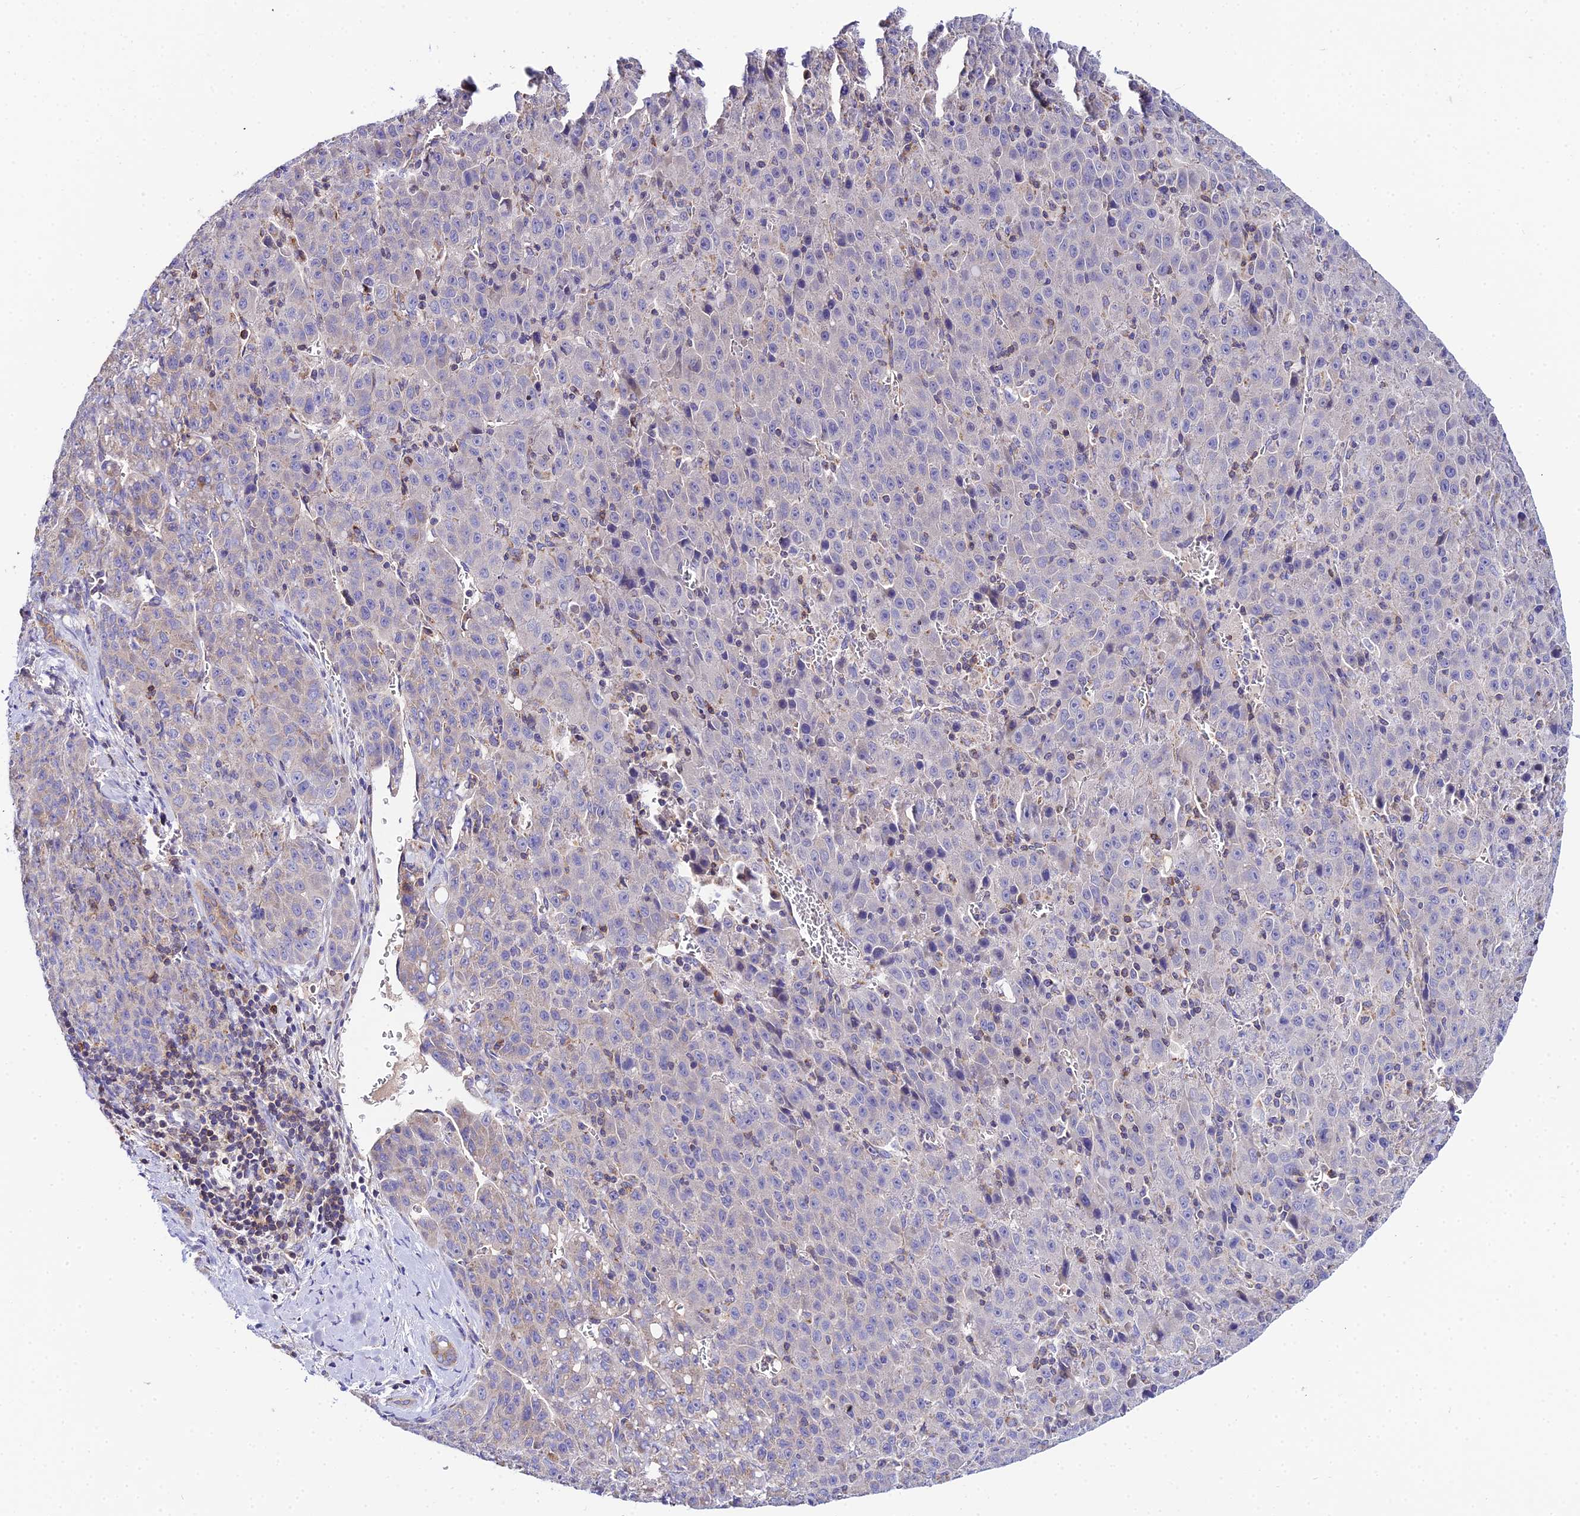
{"staining": {"intensity": "negative", "quantity": "none", "location": "none"}, "tissue": "liver cancer", "cell_type": "Tumor cells", "image_type": "cancer", "snomed": [{"axis": "morphology", "description": "Carcinoma, Hepatocellular, NOS"}, {"axis": "topography", "description": "Liver"}], "caption": "Tumor cells show no significant protein staining in liver cancer (hepatocellular carcinoma).", "gene": "NIPSNAP3A", "patient": {"sex": "female", "age": 53}}